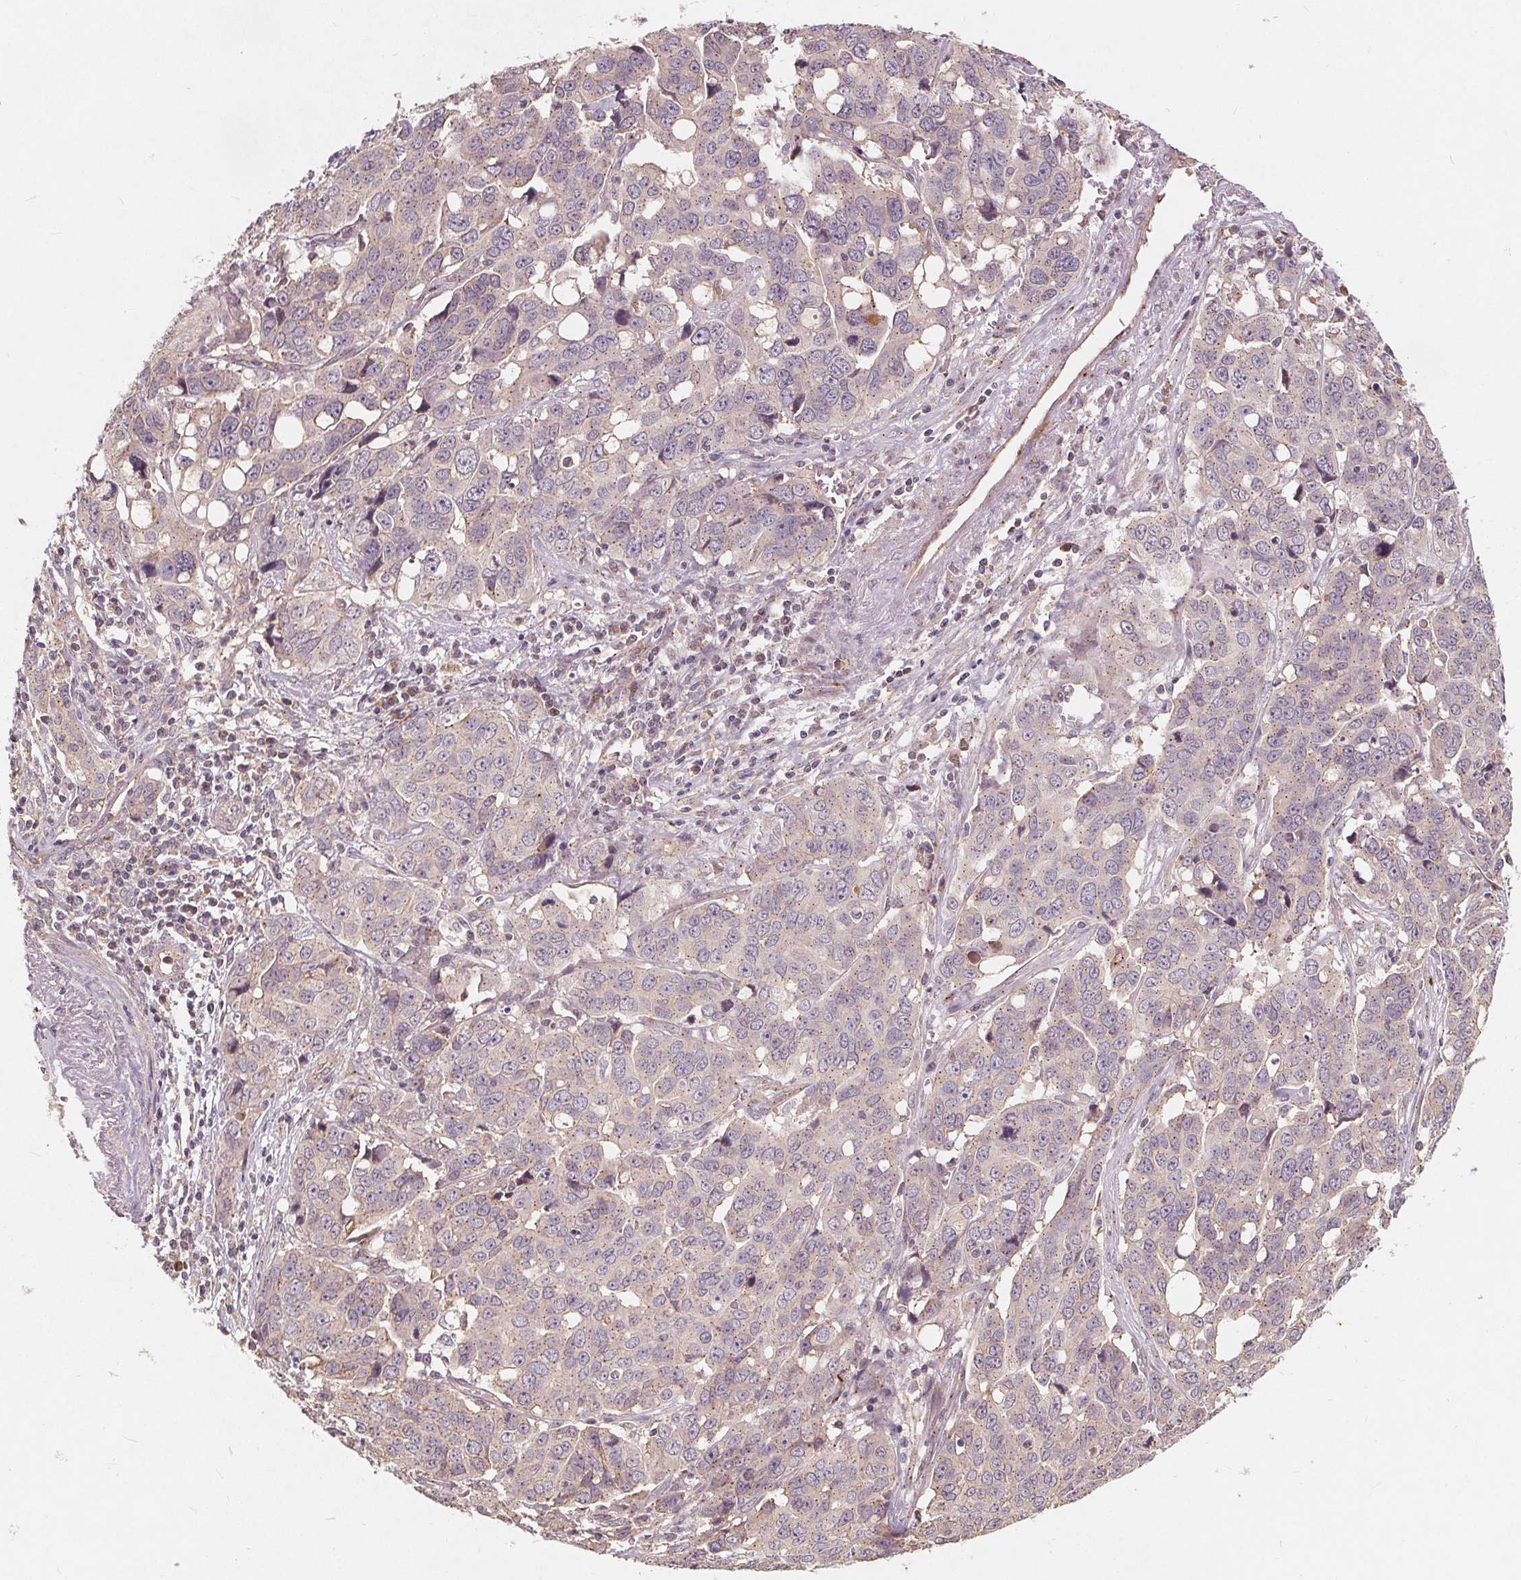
{"staining": {"intensity": "negative", "quantity": "none", "location": "none"}, "tissue": "ovarian cancer", "cell_type": "Tumor cells", "image_type": "cancer", "snomed": [{"axis": "morphology", "description": "Carcinoma, endometroid"}, {"axis": "topography", "description": "Ovary"}], "caption": "Immunohistochemical staining of endometroid carcinoma (ovarian) reveals no significant positivity in tumor cells.", "gene": "CSNK1G2", "patient": {"sex": "female", "age": 78}}